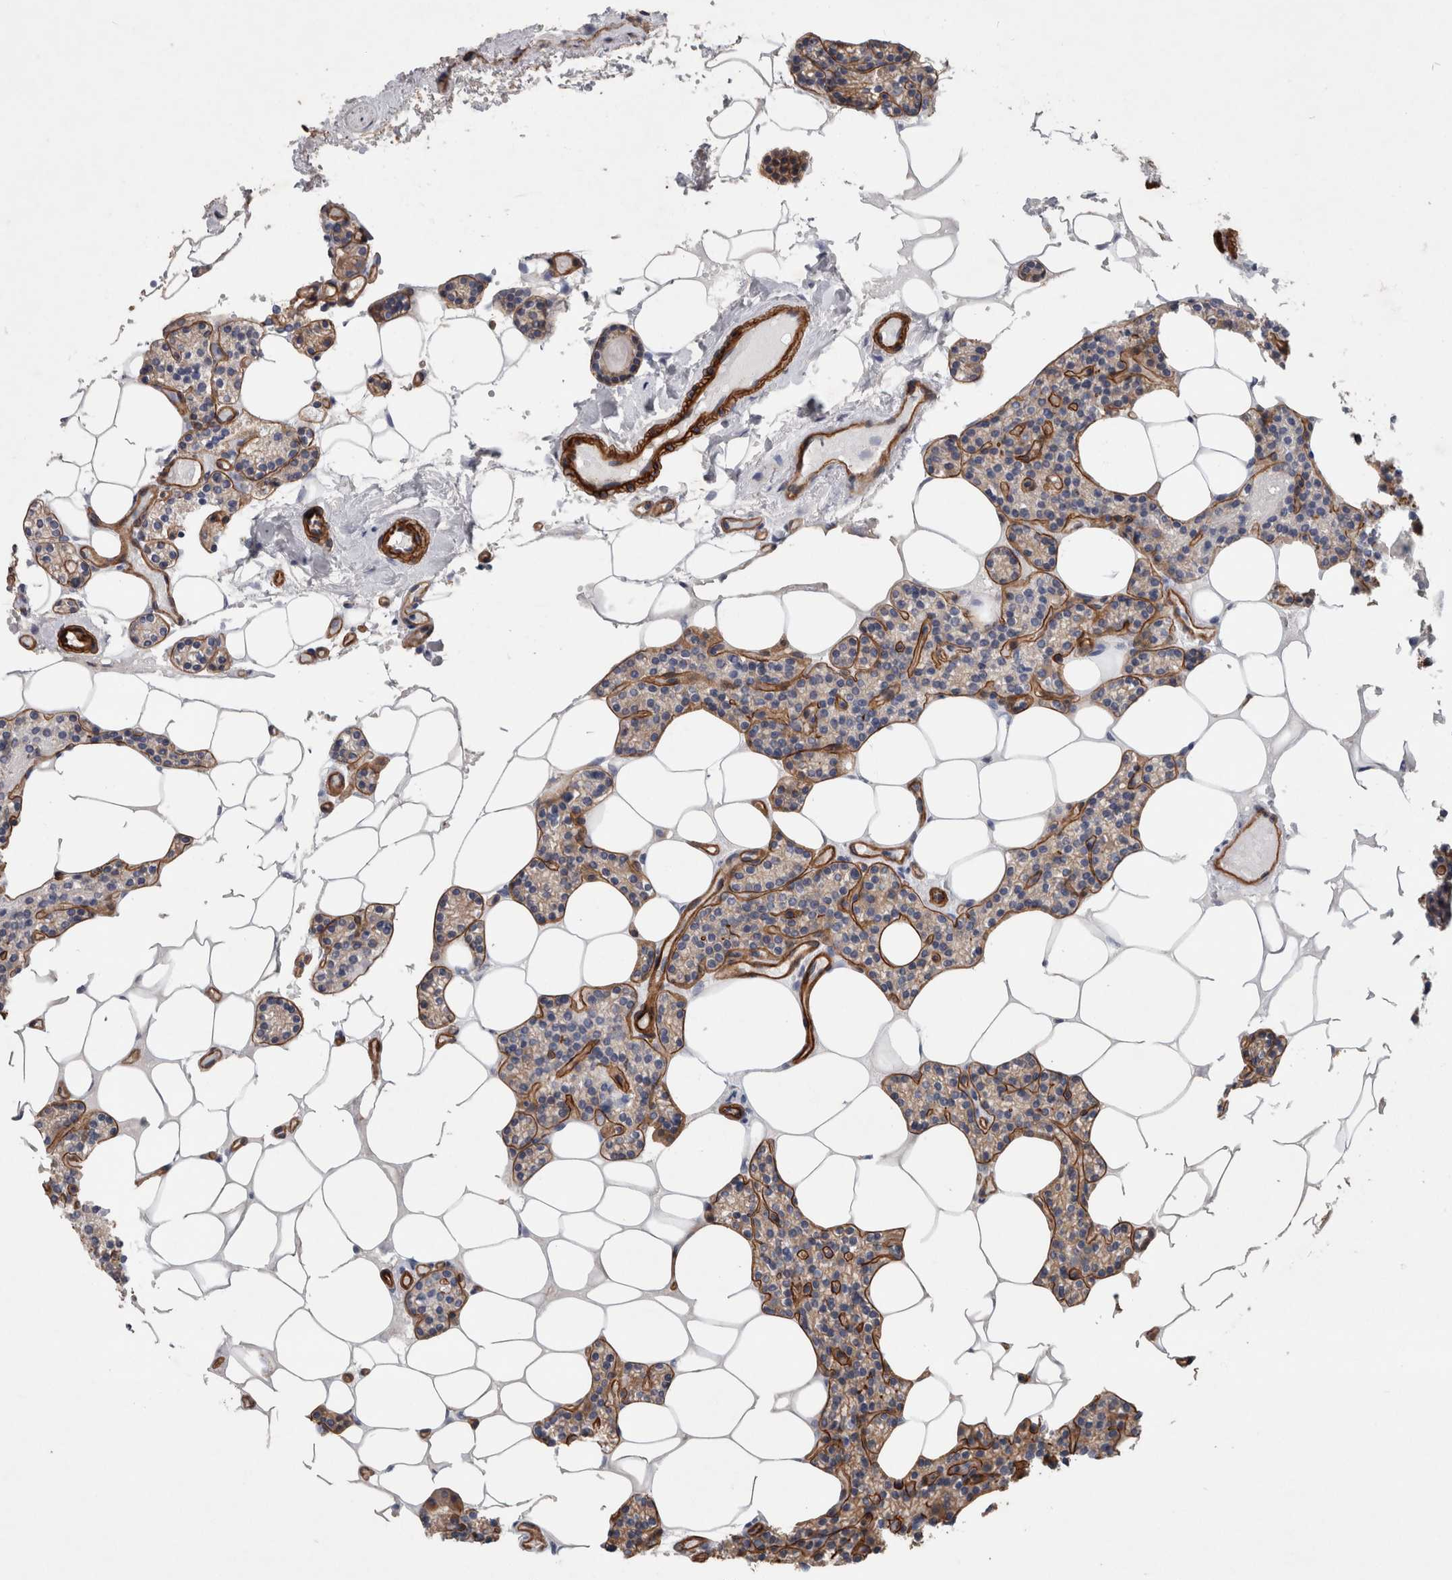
{"staining": {"intensity": "moderate", "quantity": "<25%", "location": "cytoplasmic/membranous"}, "tissue": "parathyroid gland", "cell_type": "Glandular cells", "image_type": "normal", "snomed": [{"axis": "morphology", "description": "Normal tissue, NOS"}, {"axis": "topography", "description": "Parathyroid gland"}], "caption": "Protein staining reveals moderate cytoplasmic/membranous positivity in about <25% of glandular cells in unremarkable parathyroid gland. Nuclei are stained in blue.", "gene": "BCAM", "patient": {"sex": "male", "age": 75}}